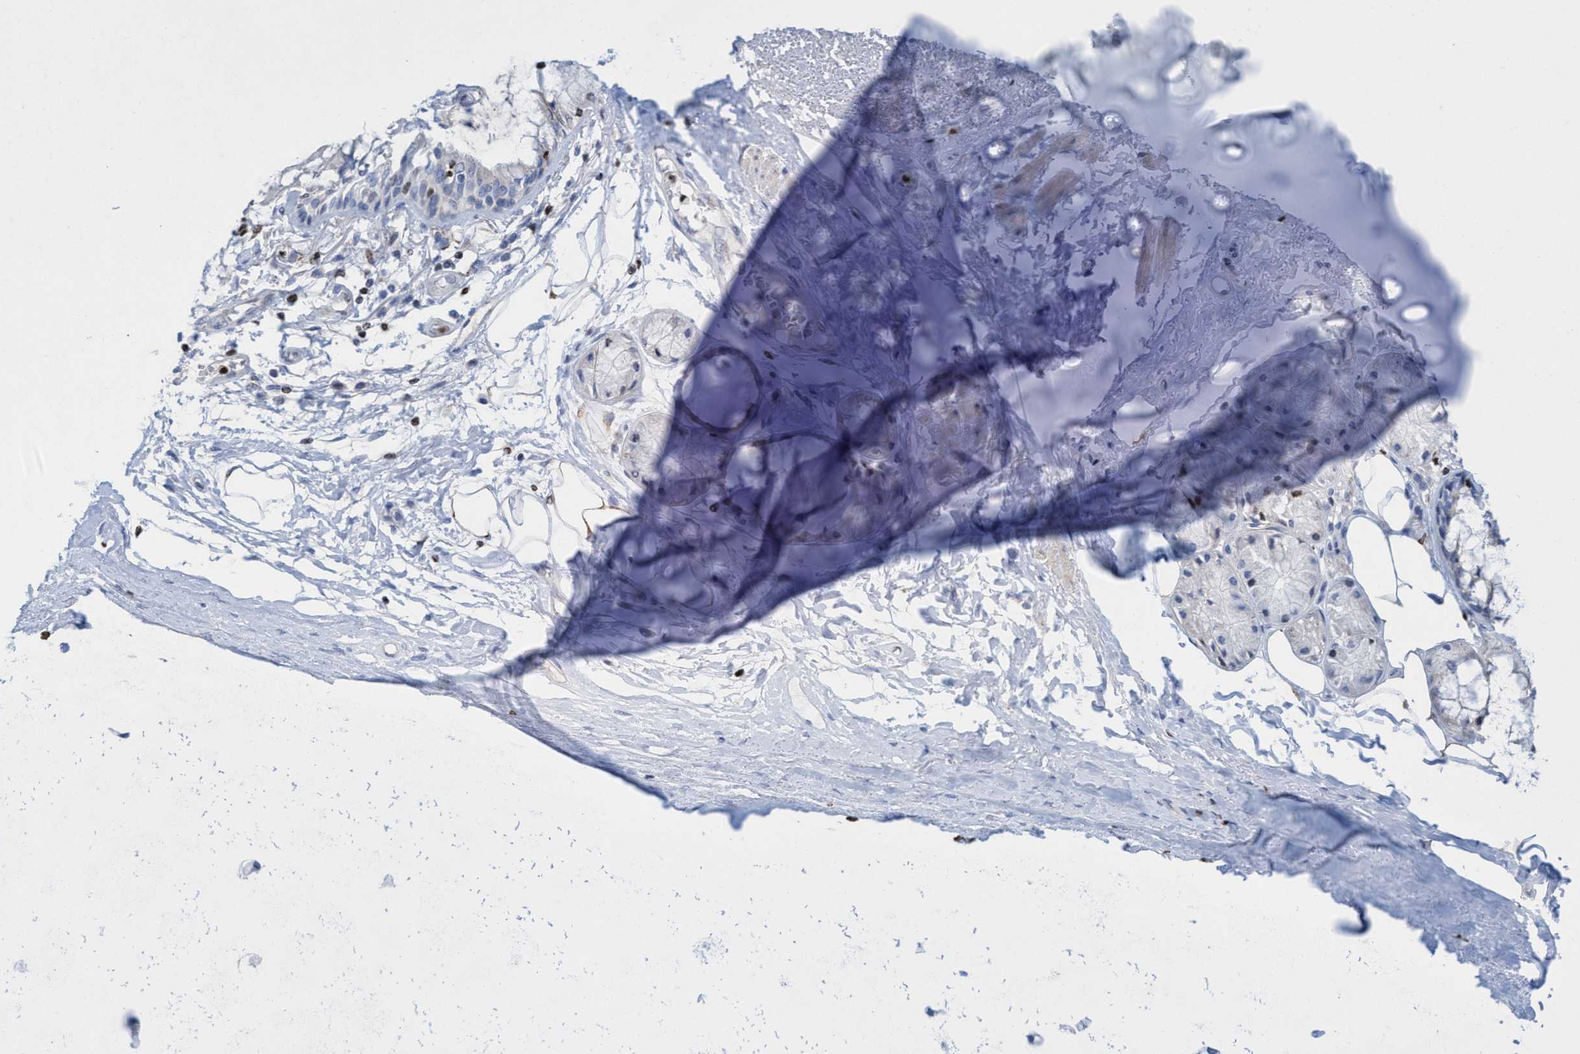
{"staining": {"intensity": "moderate", "quantity": "<25%", "location": "cytoplasmic/membranous,nuclear"}, "tissue": "bronchus", "cell_type": "Respiratory epithelial cells", "image_type": "normal", "snomed": [{"axis": "morphology", "description": "Normal tissue, NOS"}, {"axis": "topography", "description": "Bronchus"}], "caption": "Human bronchus stained for a protein (brown) demonstrates moderate cytoplasmic/membranous,nuclear positive expression in about <25% of respiratory epithelial cells.", "gene": "CBX2", "patient": {"sex": "male", "age": 66}}